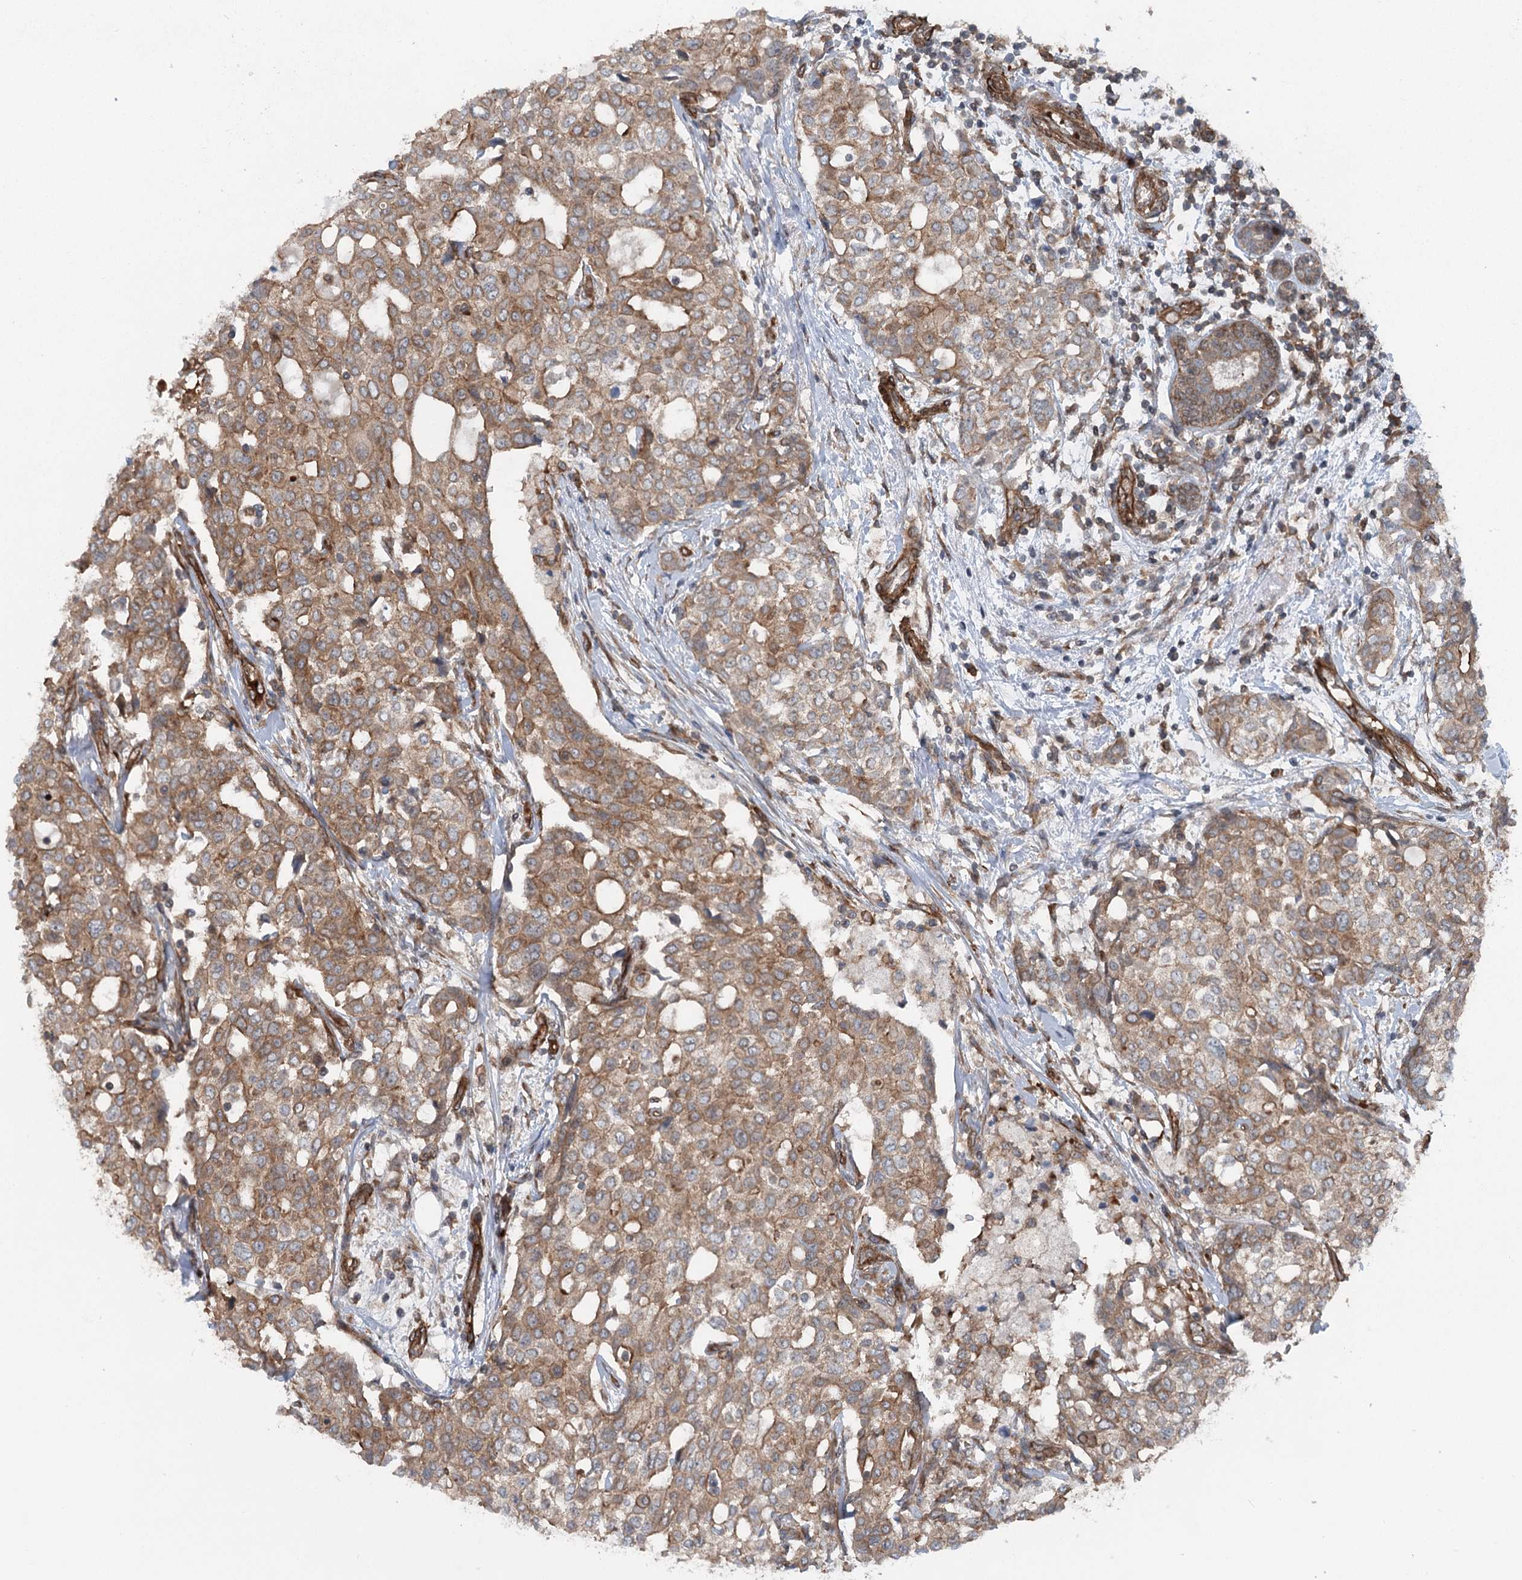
{"staining": {"intensity": "moderate", "quantity": ">75%", "location": "cytoplasmic/membranous"}, "tissue": "breast cancer", "cell_type": "Tumor cells", "image_type": "cancer", "snomed": [{"axis": "morphology", "description": "Lobular carcinoma"}, {"axis": "topography", "description": "Breast"}], "caption": "A micrograph of lobular carcinoma (breast) stained for a protein reveals moderate cytoplasmic/membranous brown staining in tumor cells.", "gene": "IQSEC1", "patient": {"sex": "female", "age": 51}}